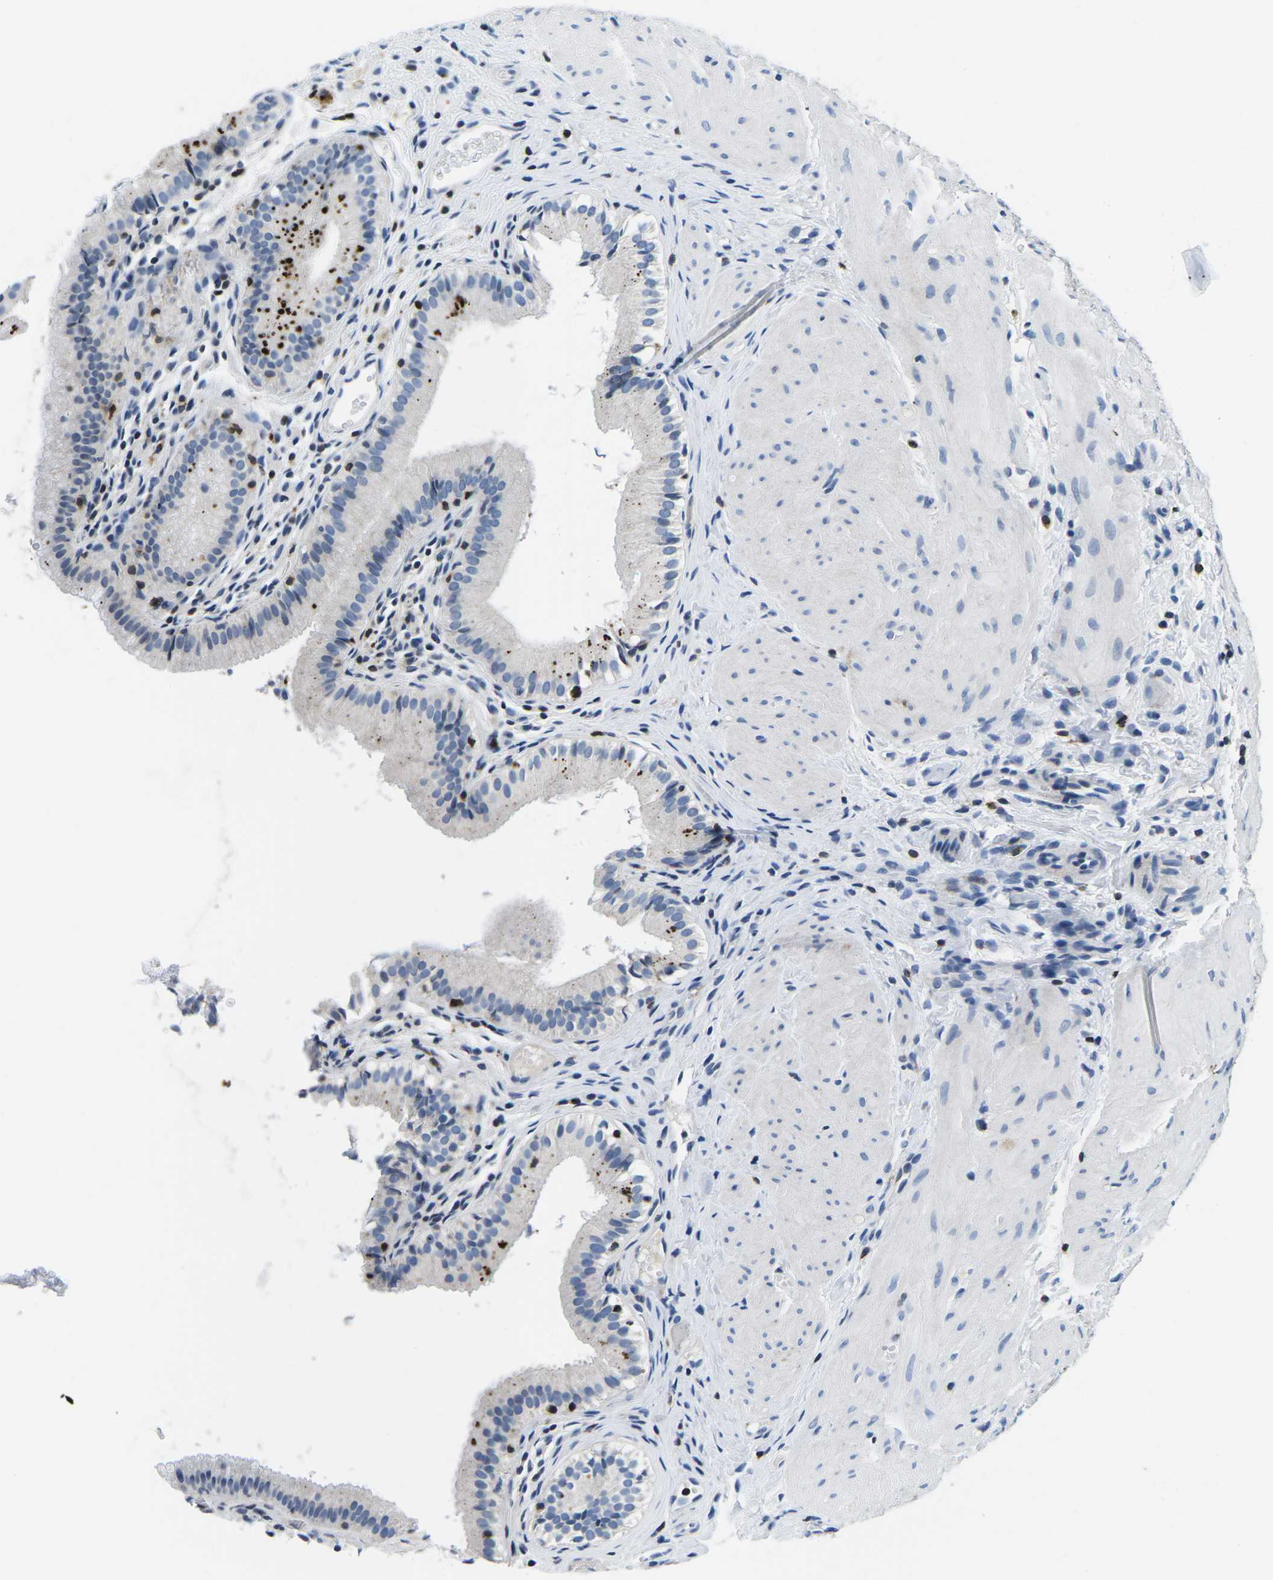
{"staining": {"intensity": "strong", "quantity": "<25%", "location": "cytoplasmic/membranous"}, "tissue": "gallbladder", "cell_type": "Glandular cells", "image_type": "normal", "snomed": [{"axis": "morphology", "description": "Normal tissue, NOS"}, {"axis": "topography", "description": "Gallbladder"}], "caption": "Human gallbladder stained for a protein (brown) demonstrates strong cytoplasmic/membranous positive staining in about <25% of glandular cells.", "gene": "CTSW", "patient": {"sex": "female", "age": 26}}